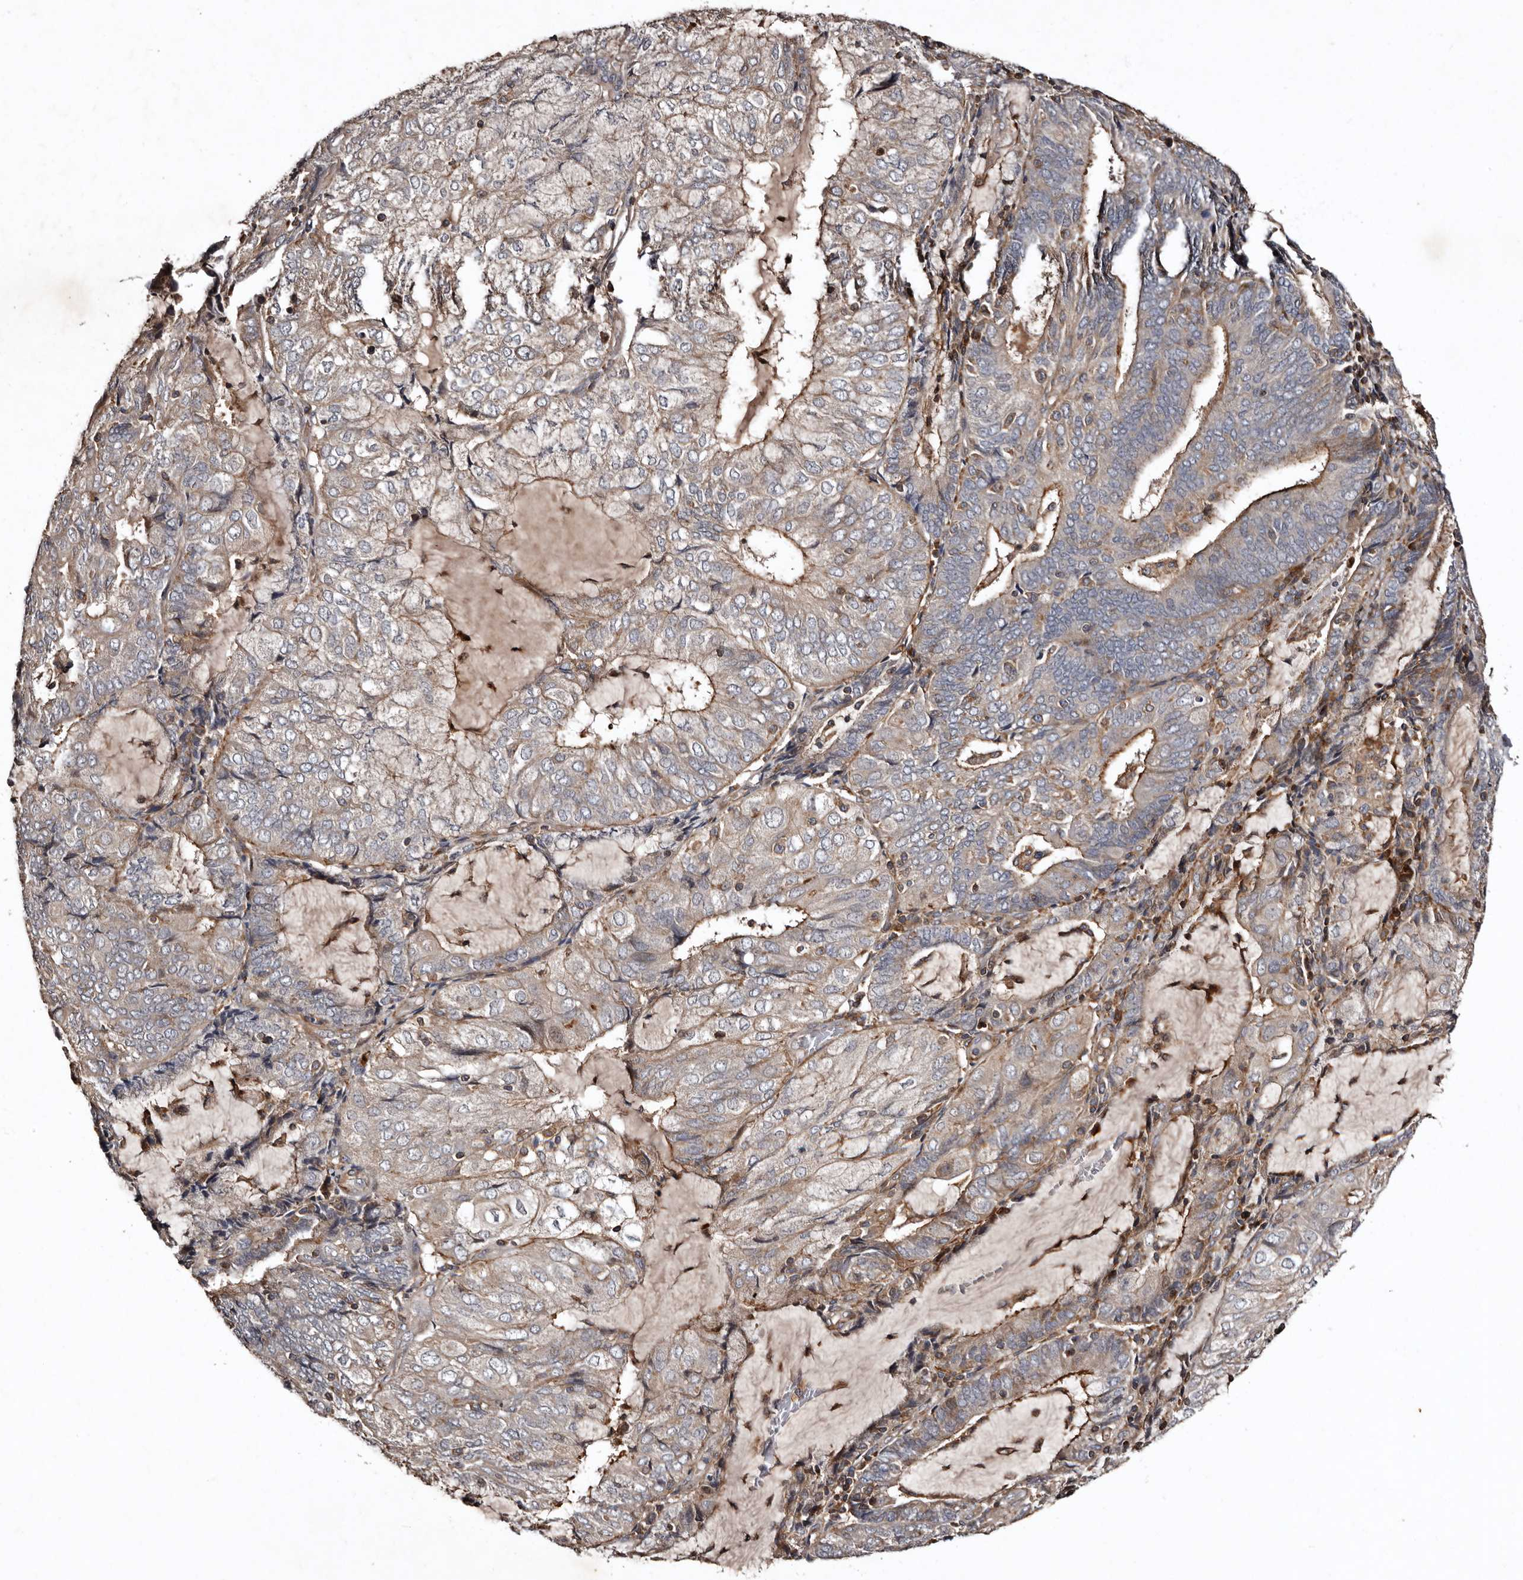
{"staining": {"intensity": "weak", "quantity": "<25%", "location": "cytoplasmic/membranous"}, "tissue": "endometrial cancer", "cell_type": "Tumor cells", "image_type": "cancer", "snomed": [{"axis": "morphology", "description": "Adenocarcinoma, NOS"}, {"axis": "topography", "description": "Endometrium"}], "caption": "A high-resolution micrograph shows immunohistochemistry (IHC) staining of endometrial cancer, which demonstrates no significant positivity in tumor cells. (Stains: DAB IHC with hematoxylin counter stain, Microscopy: brightfield microscopy at high magnification).", "gene": "PRKD3", "patient": {"sex": "female", "age": 81}}